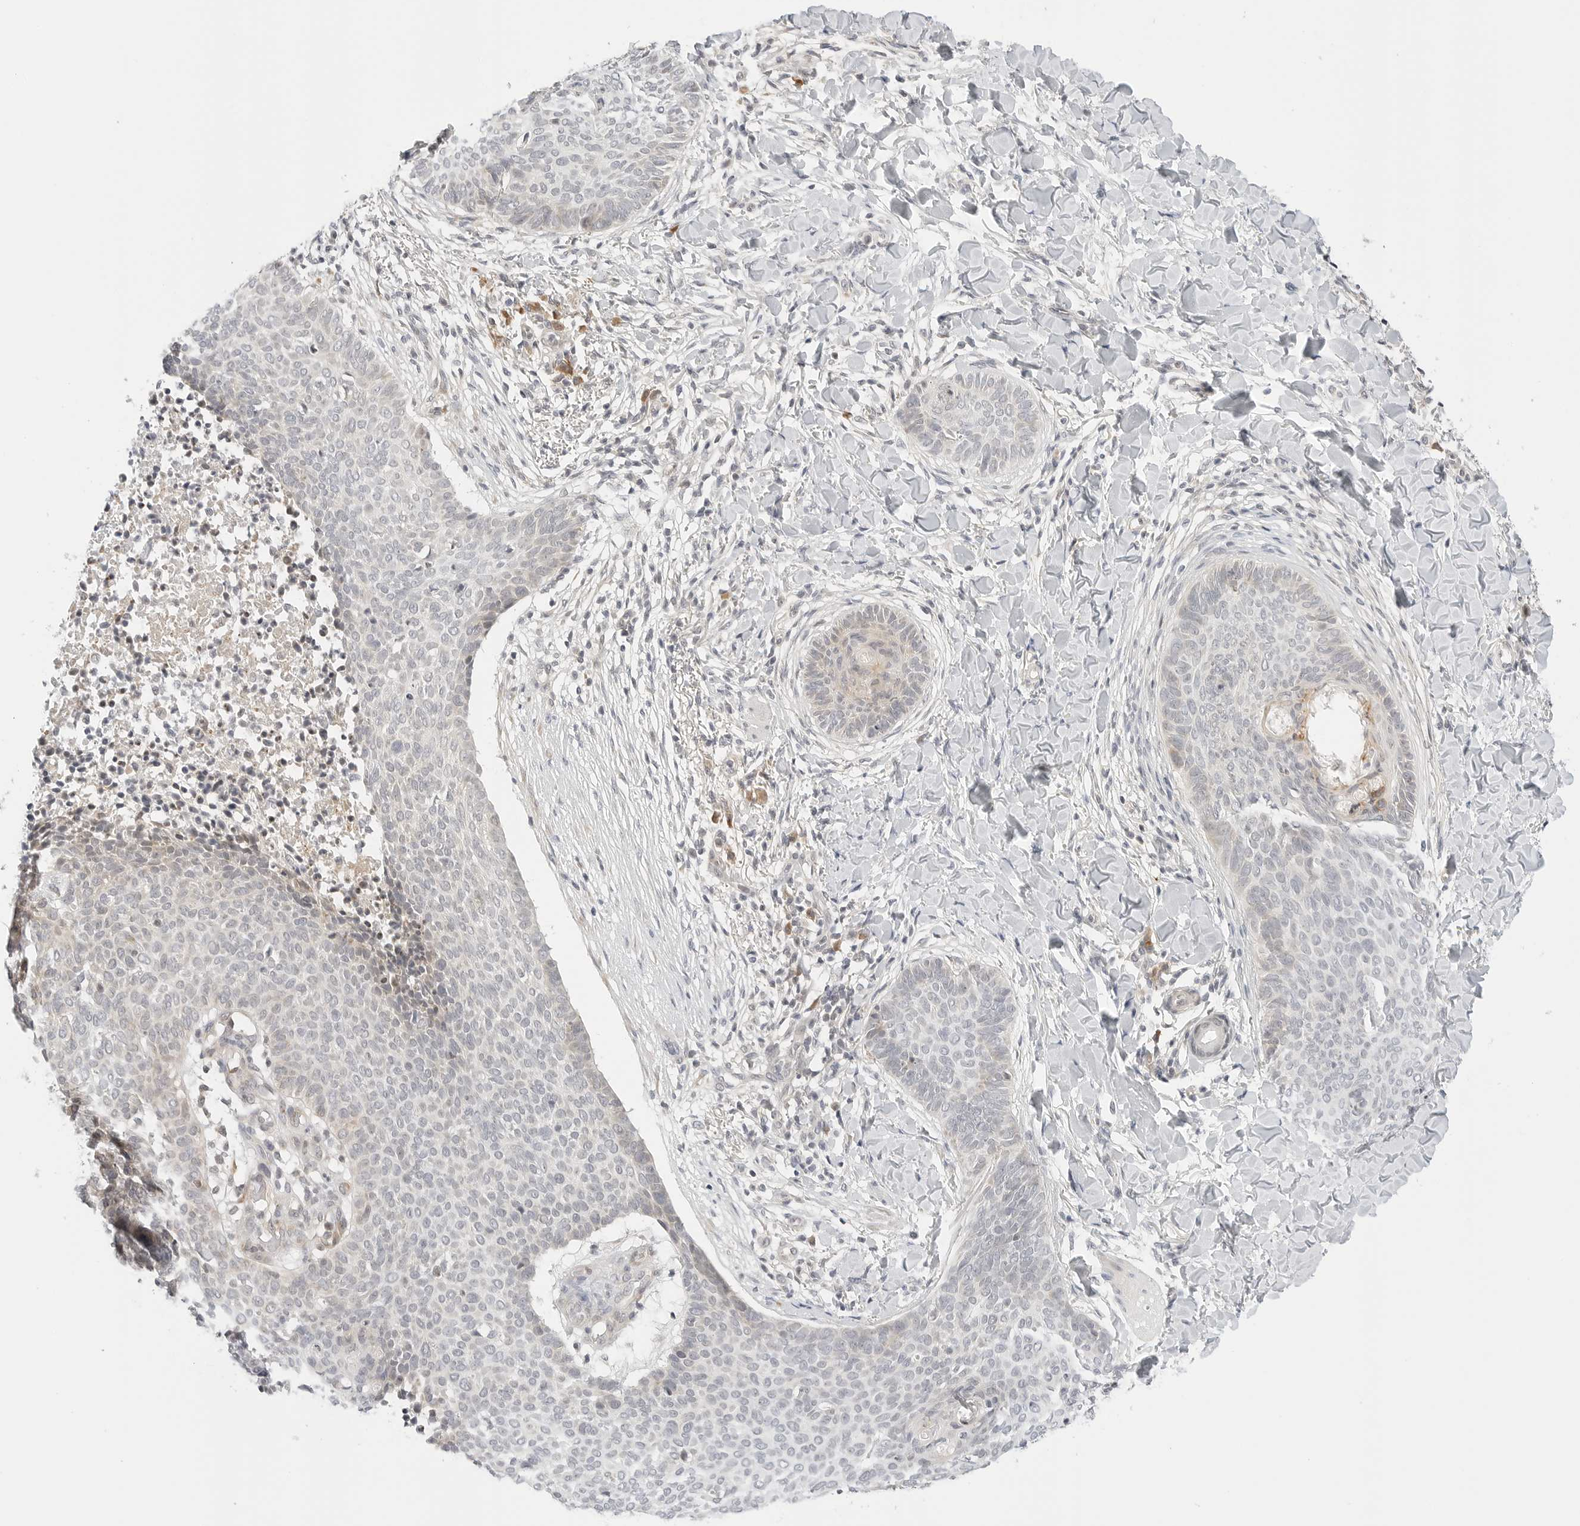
{"staining": {"intensity": "negative", "quantity": "none", "location": "none"}, "tissue": "skin cancer", "cell_type": "Tumor cells", "image_type": "cancer", "snomed": [{"axis": "morphology", "description": "Normal tissue, NOS"}, {"axis": "morphology", "description": "Basal cell carcinoma"}, {"axis": "topography", "description": "Skin"}], "caption": "Tumor cells show no significant expression in skin cancer.", "gene": "TCP1", "patient": {"sex": "male", "age": 50}}